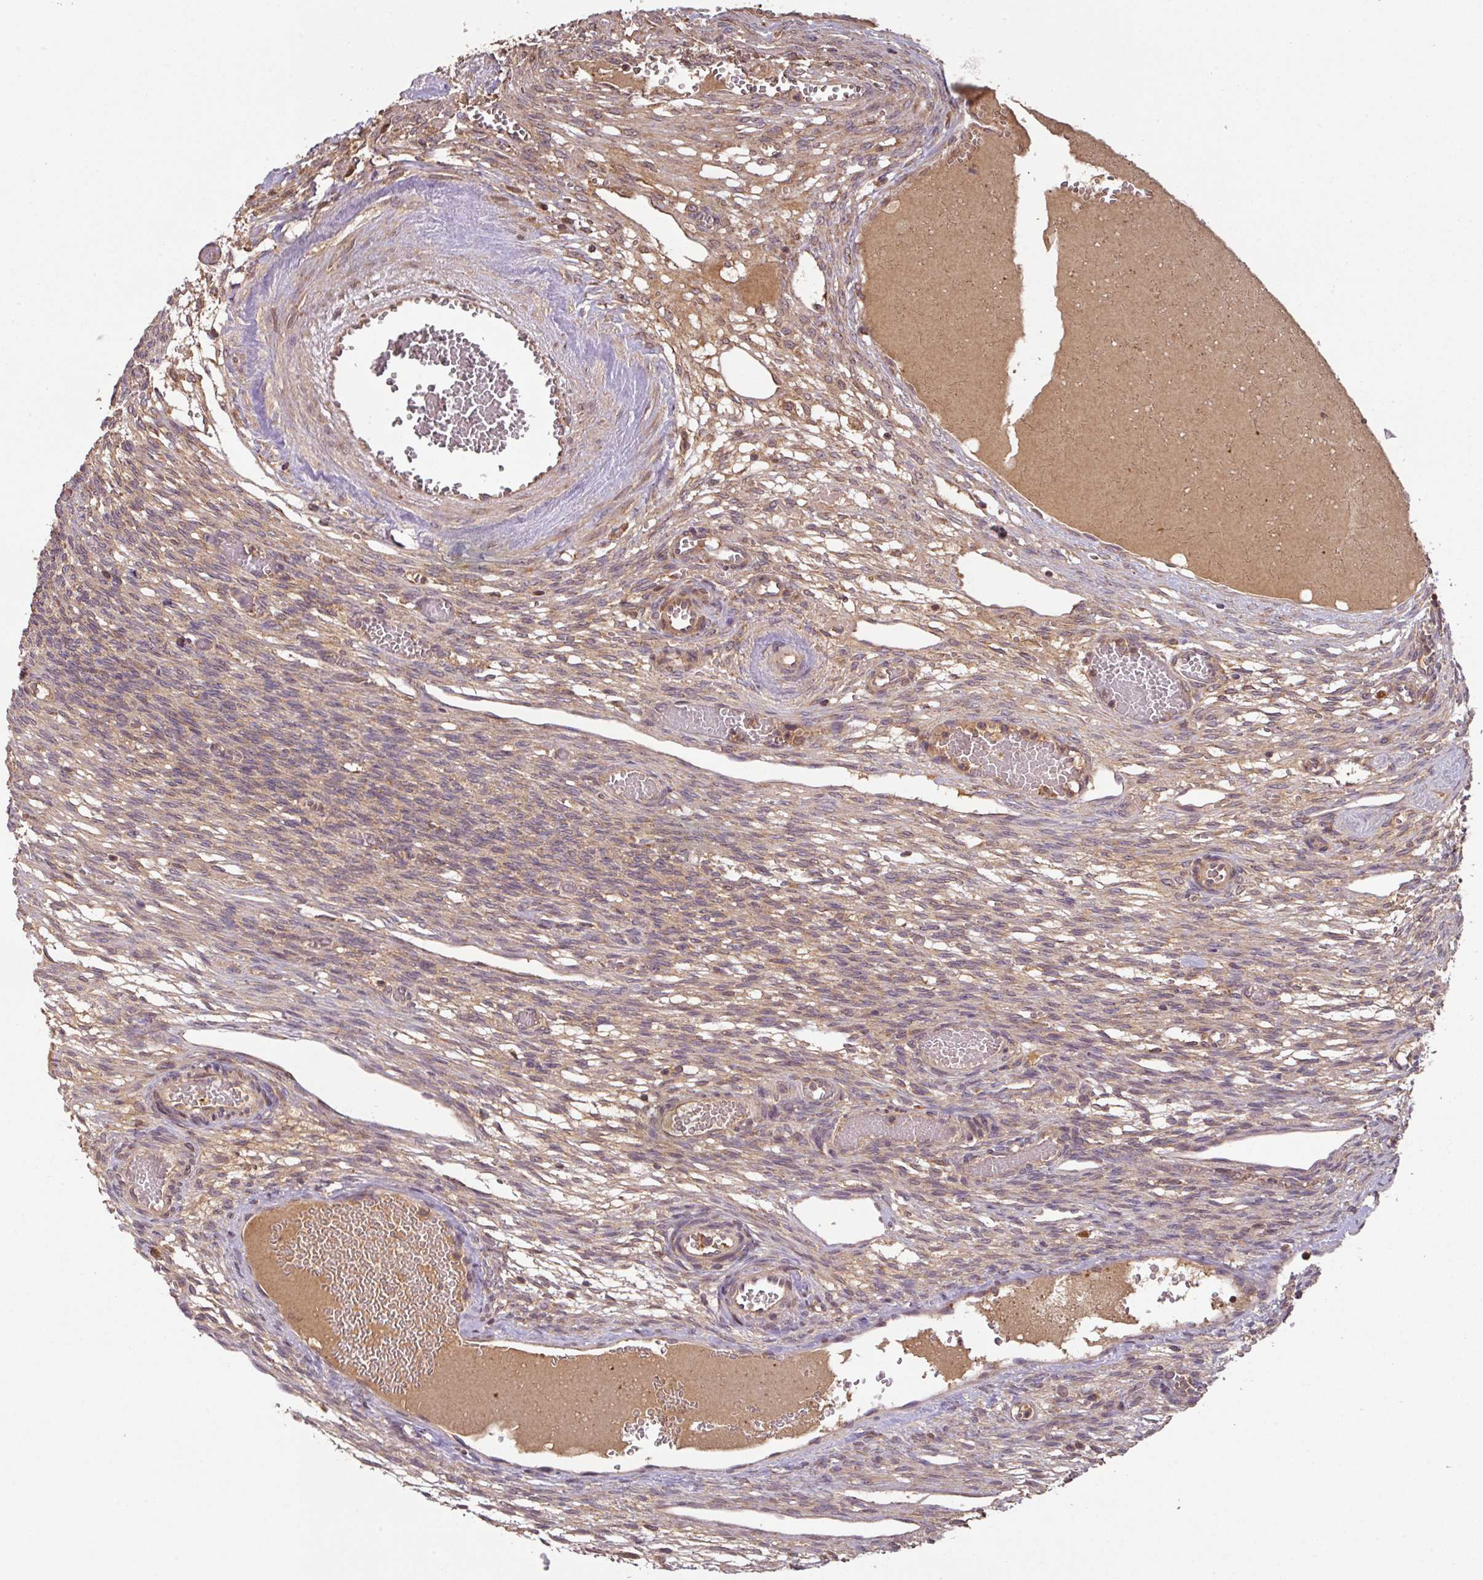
{"staining": {"intensity": "strong", "quantity": ">75%", "location": "cytoplasmic/membranous"}, "tissue": "ovary", "cell_type": "Follicle cells", "image_type": "normal", "snomed": [{"axis": "morphology", "description": "Normal tissue, NOS"}, {"axis": "topography", "description": "Ovary"}], "caption": "The image shows immunohistochemical staining of unremarkable ovary. There is strong cytoplasmic/membranous expression is present in about >75% of follicle cells. (Brightfield microscopy of DAB IHC at high magnification).", "gene": "MRRF", "patient": {"sex": "female", "age": 67}}